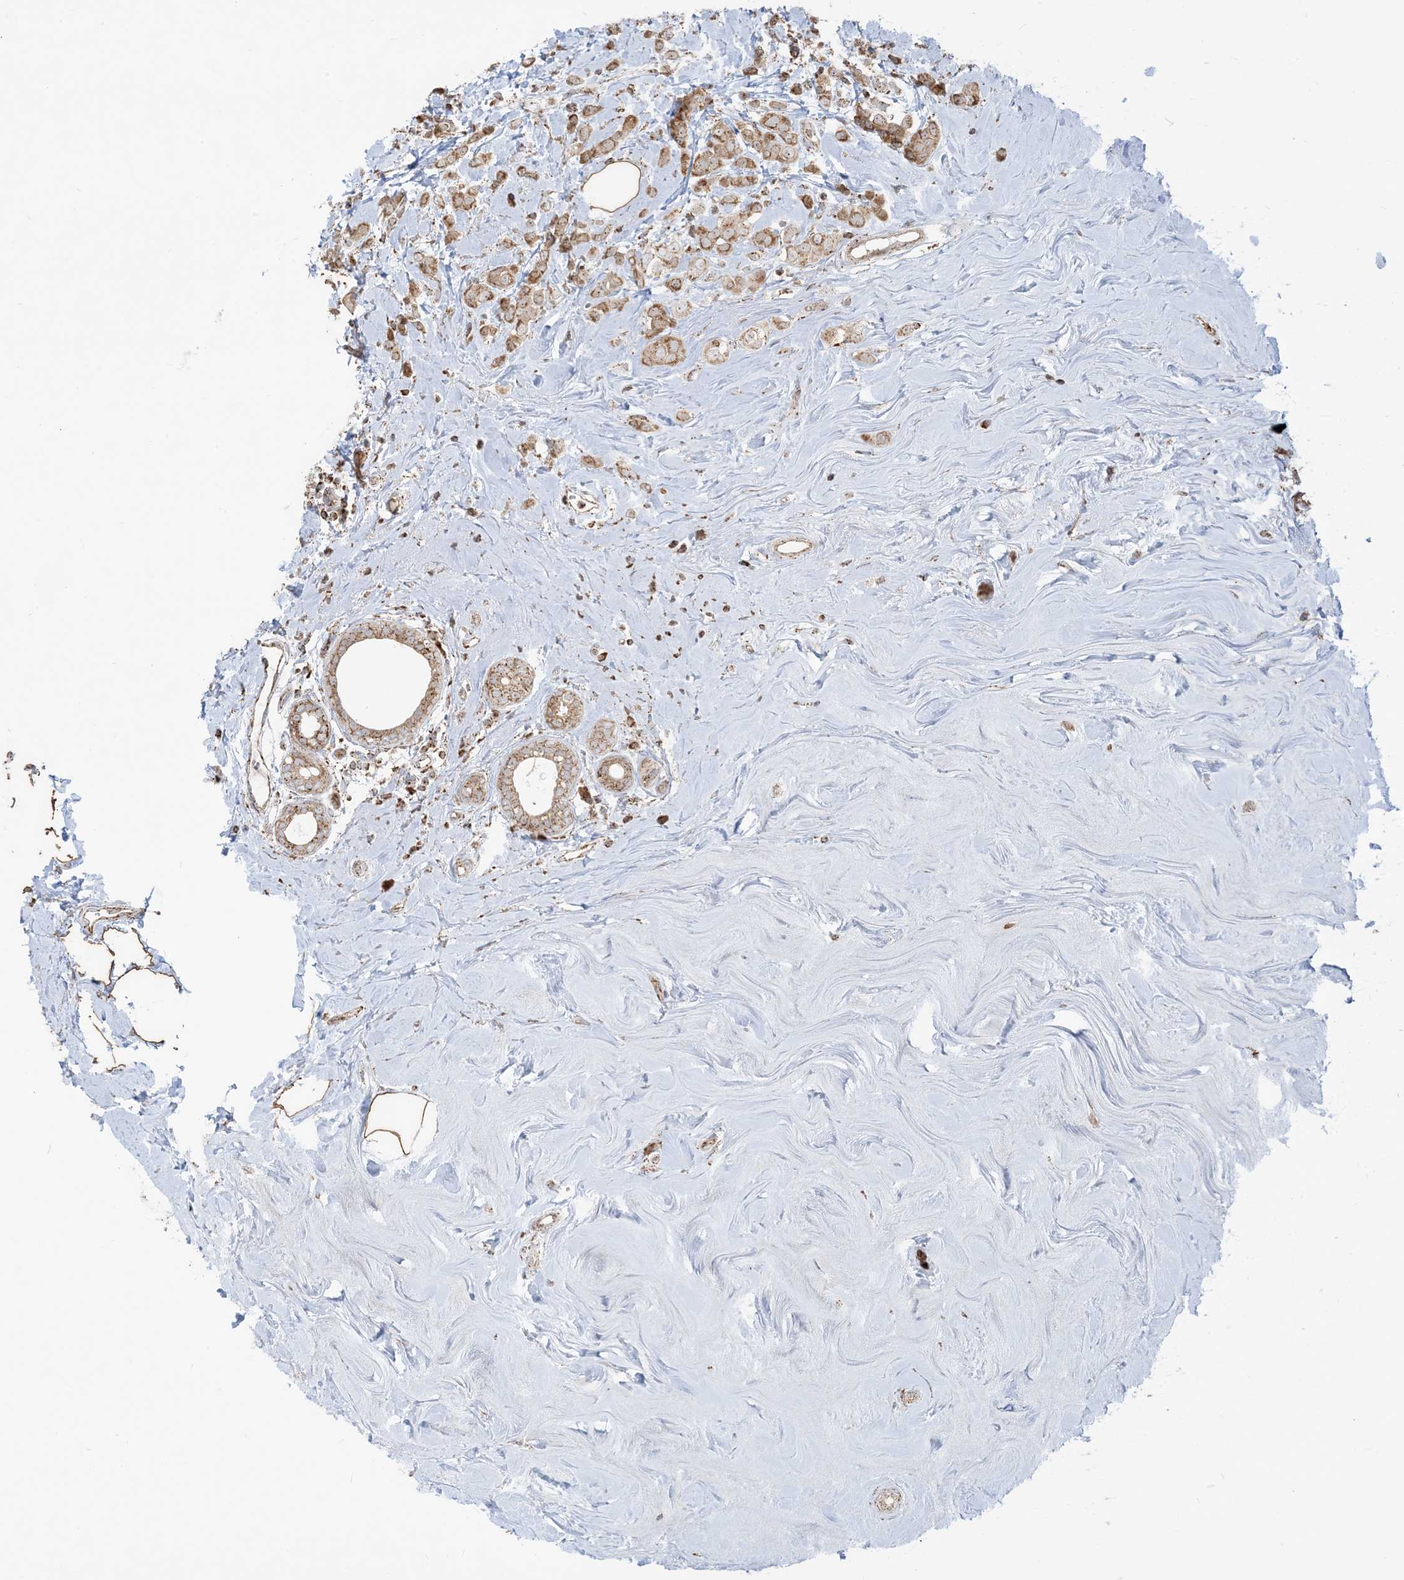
{"staining": {"intensity": "moderate", "quantity": ">75%", "location": "cytoplasmic/membranous,nuclear"}, "tissue": "breast cancer", "cell_type": "Tumor cells", "image_type": "cancer", "snomed": [{"axis": "morphology", "description": "Lobular carcinoma"}, {"axis": "topography", "description": "Breast"}], "caption": "The immunohistochemical stain shows moderate cytoplasmic/membranous and nuclear expression in tumor cells of breast cancer tissue. (DAB = brown stain, brightfield microscopy at high magnification).", "gene": "MAPKBP1", "patient": {"sex": "female", "age": 47}}